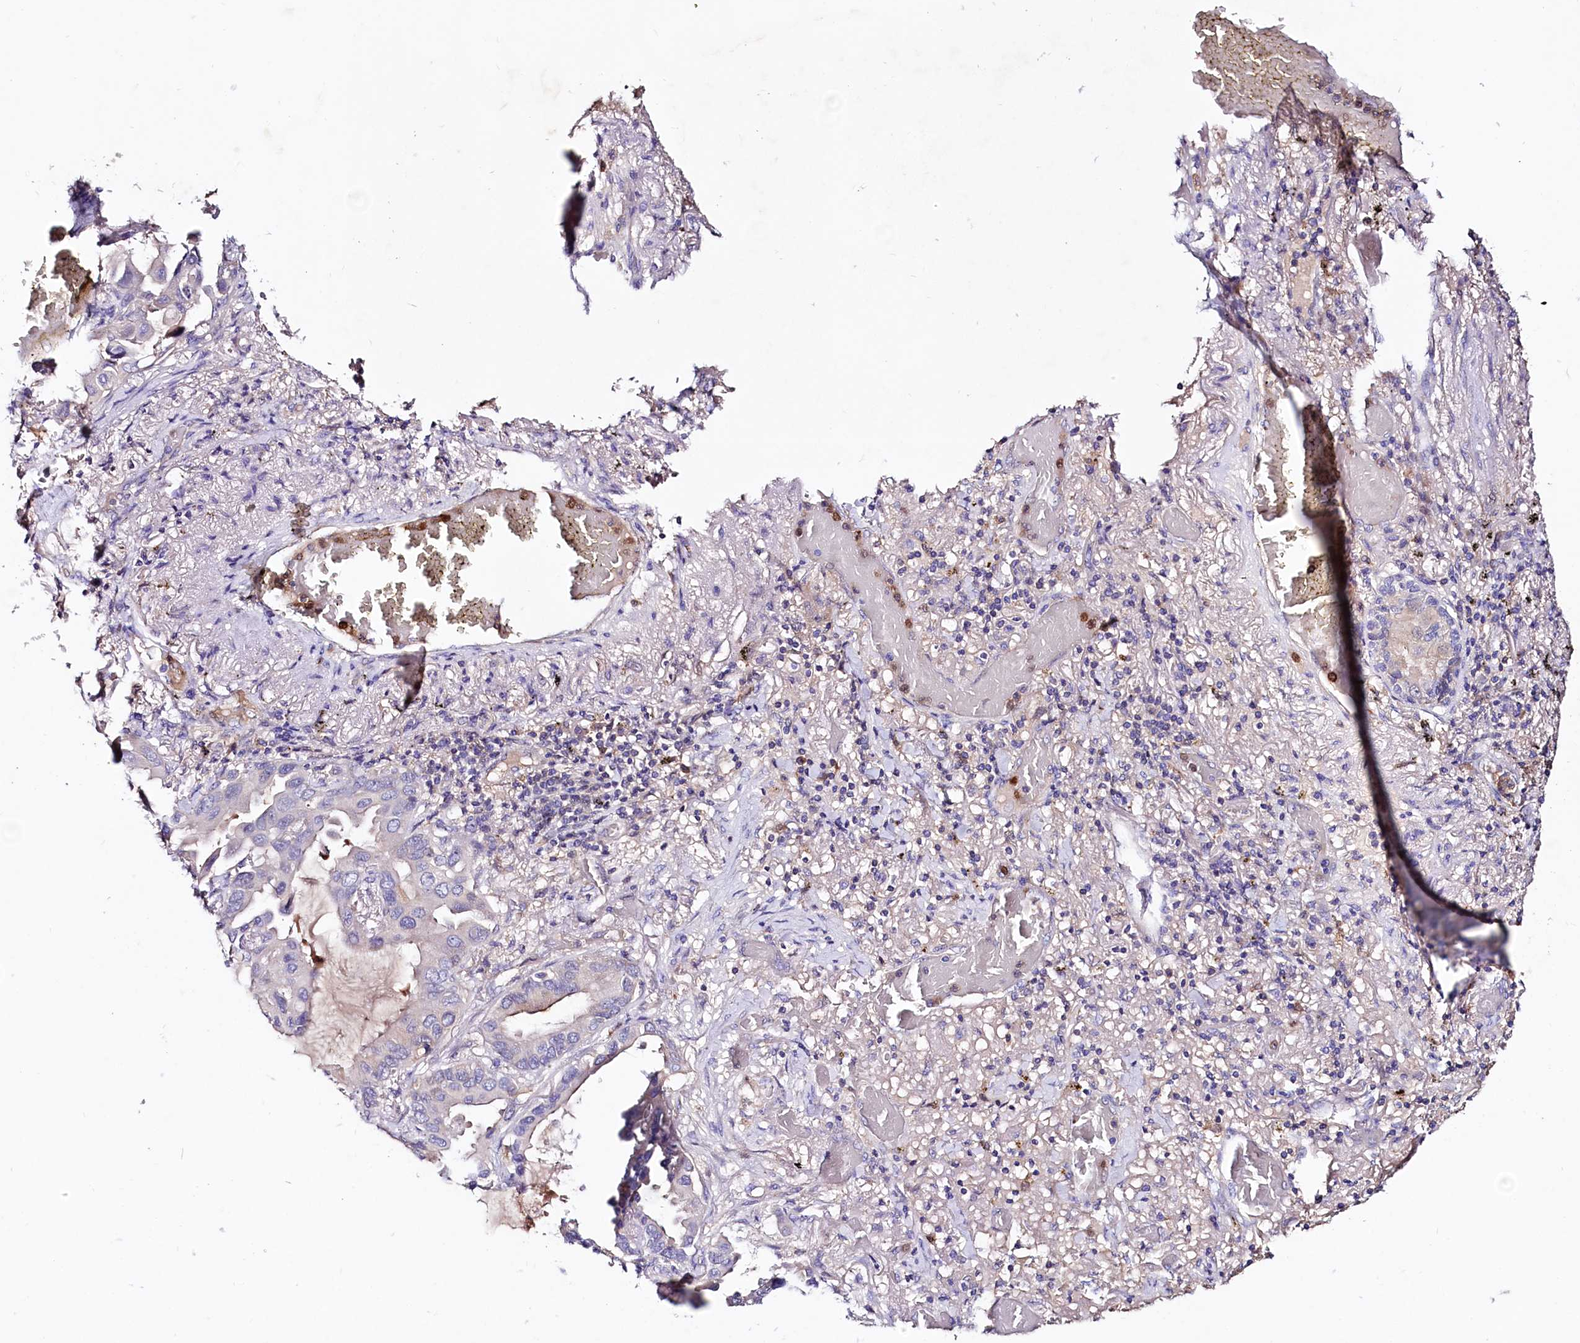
{"staining": {"intensity": "negative", "quantity": "none", "location": "none"}, "tissue": "lung cancer", "cell_type": "Tumor cells", "image_type": "cancer", "snomed": [{"axis": "morphology", "description": "Adenocarcinoma, NOS"}, {"axis": "topography", "description": "Lung"}], "caption": "DAB immunohistochemical staining of lung cancer (adenocarcinoma) reveals no significant positivity in tumor cells. (DAB (3,3'-diaminobenzidine) immunohistochemistry (IHC) visualized using brightfield microscopy, high magnification).", "gene": "IL17RD", "patient": {"sex": "male", "age": 64}}